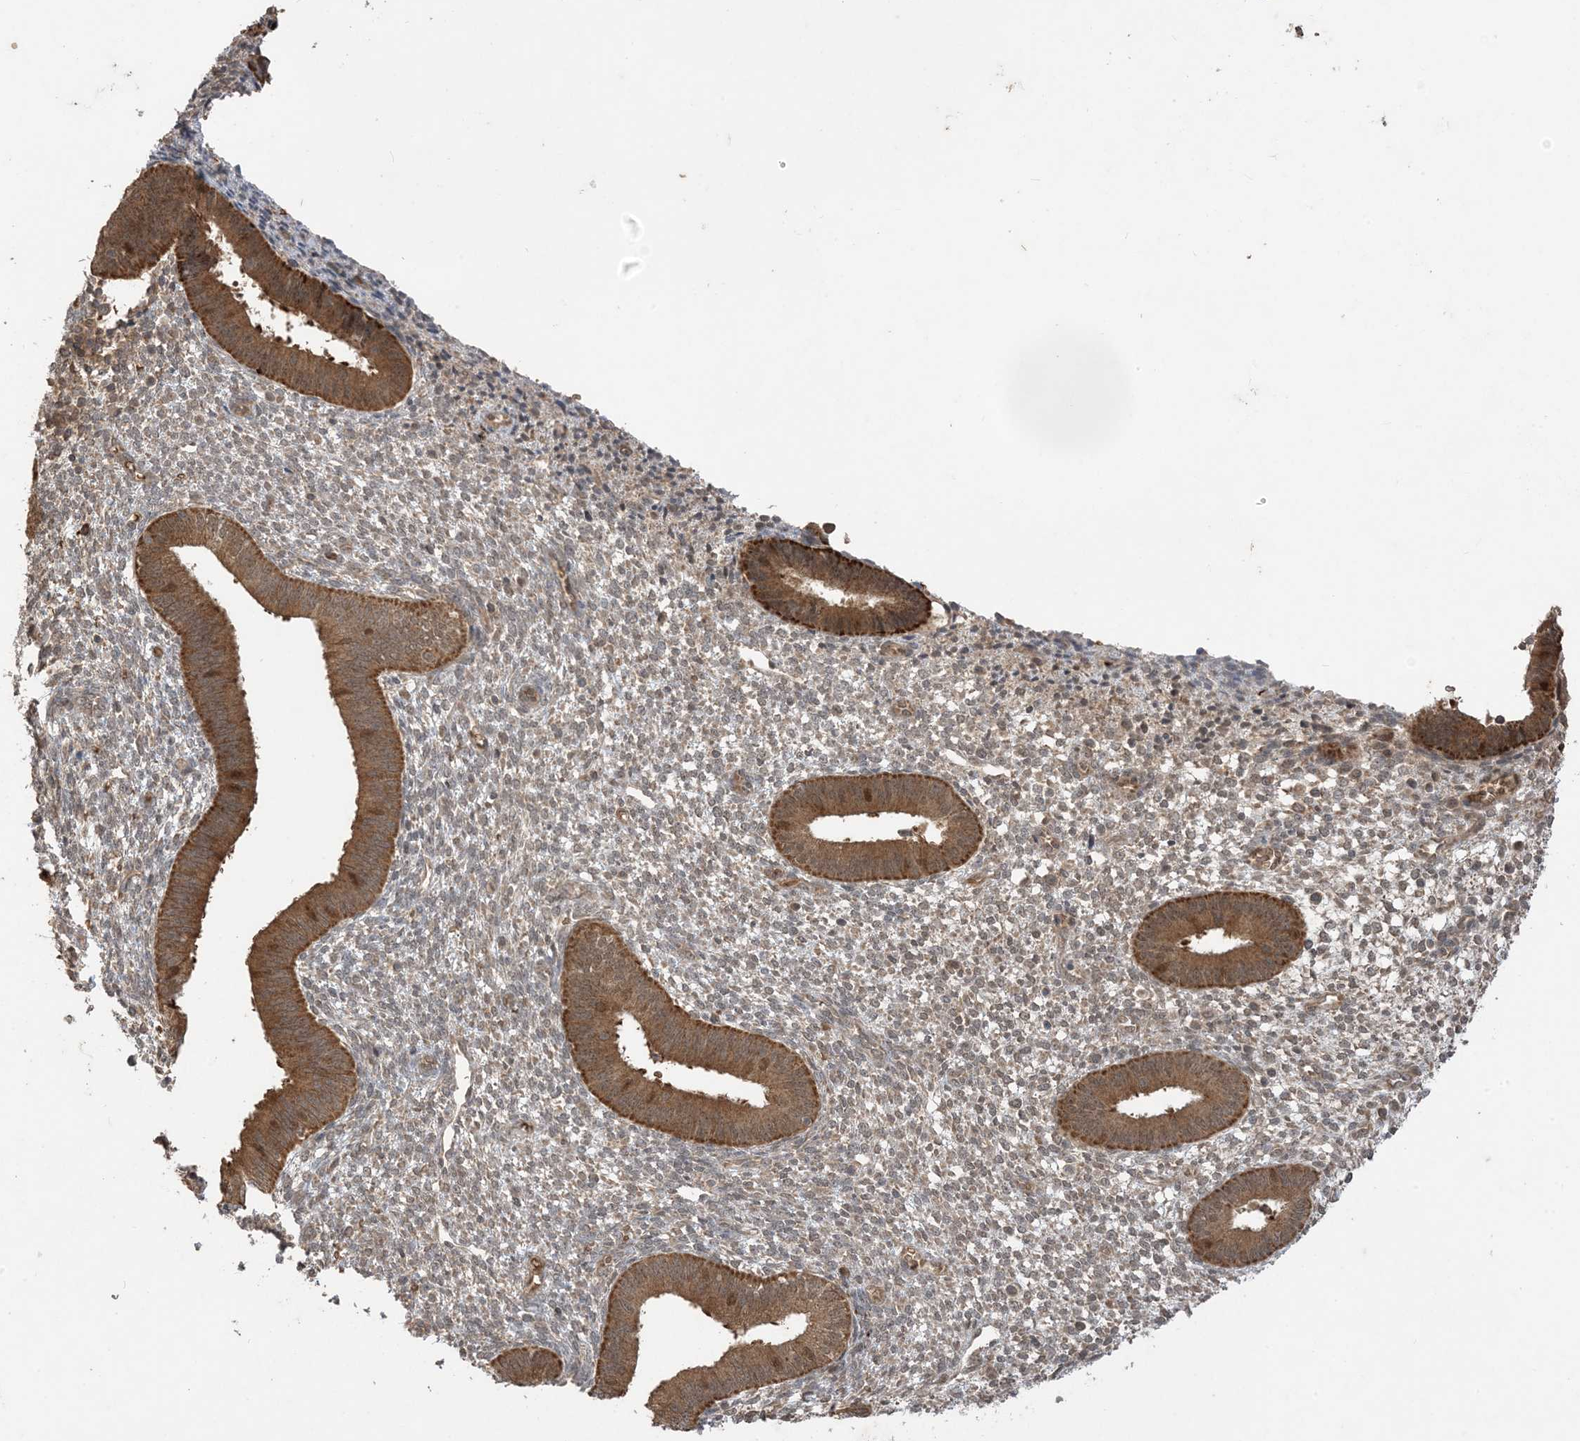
{"staining": {"intensity": "weak", "quantity": "25%-75%", "location": "cytoplasmic/membranous,nuclear"}, "tissue": "endometrium", "cell_type": "Cells in endometrial stroma", "image_type": "normal", "snomed": [{"axis": "morphology", "description": "Normal tissue, NOS"}, {"axis": "topography", "description": "Endometrium"}], "caption": "Immunohistochemical staining of unremarkable endometrium shows weak cytoplasmic/membranous,nuclear protein positivity in approximately 25%-75% of cells in endometrial stroma. Nuclei are stained in blue.", "gene": "PUSL1", "patient": {"sex": "female", "age": 46}}